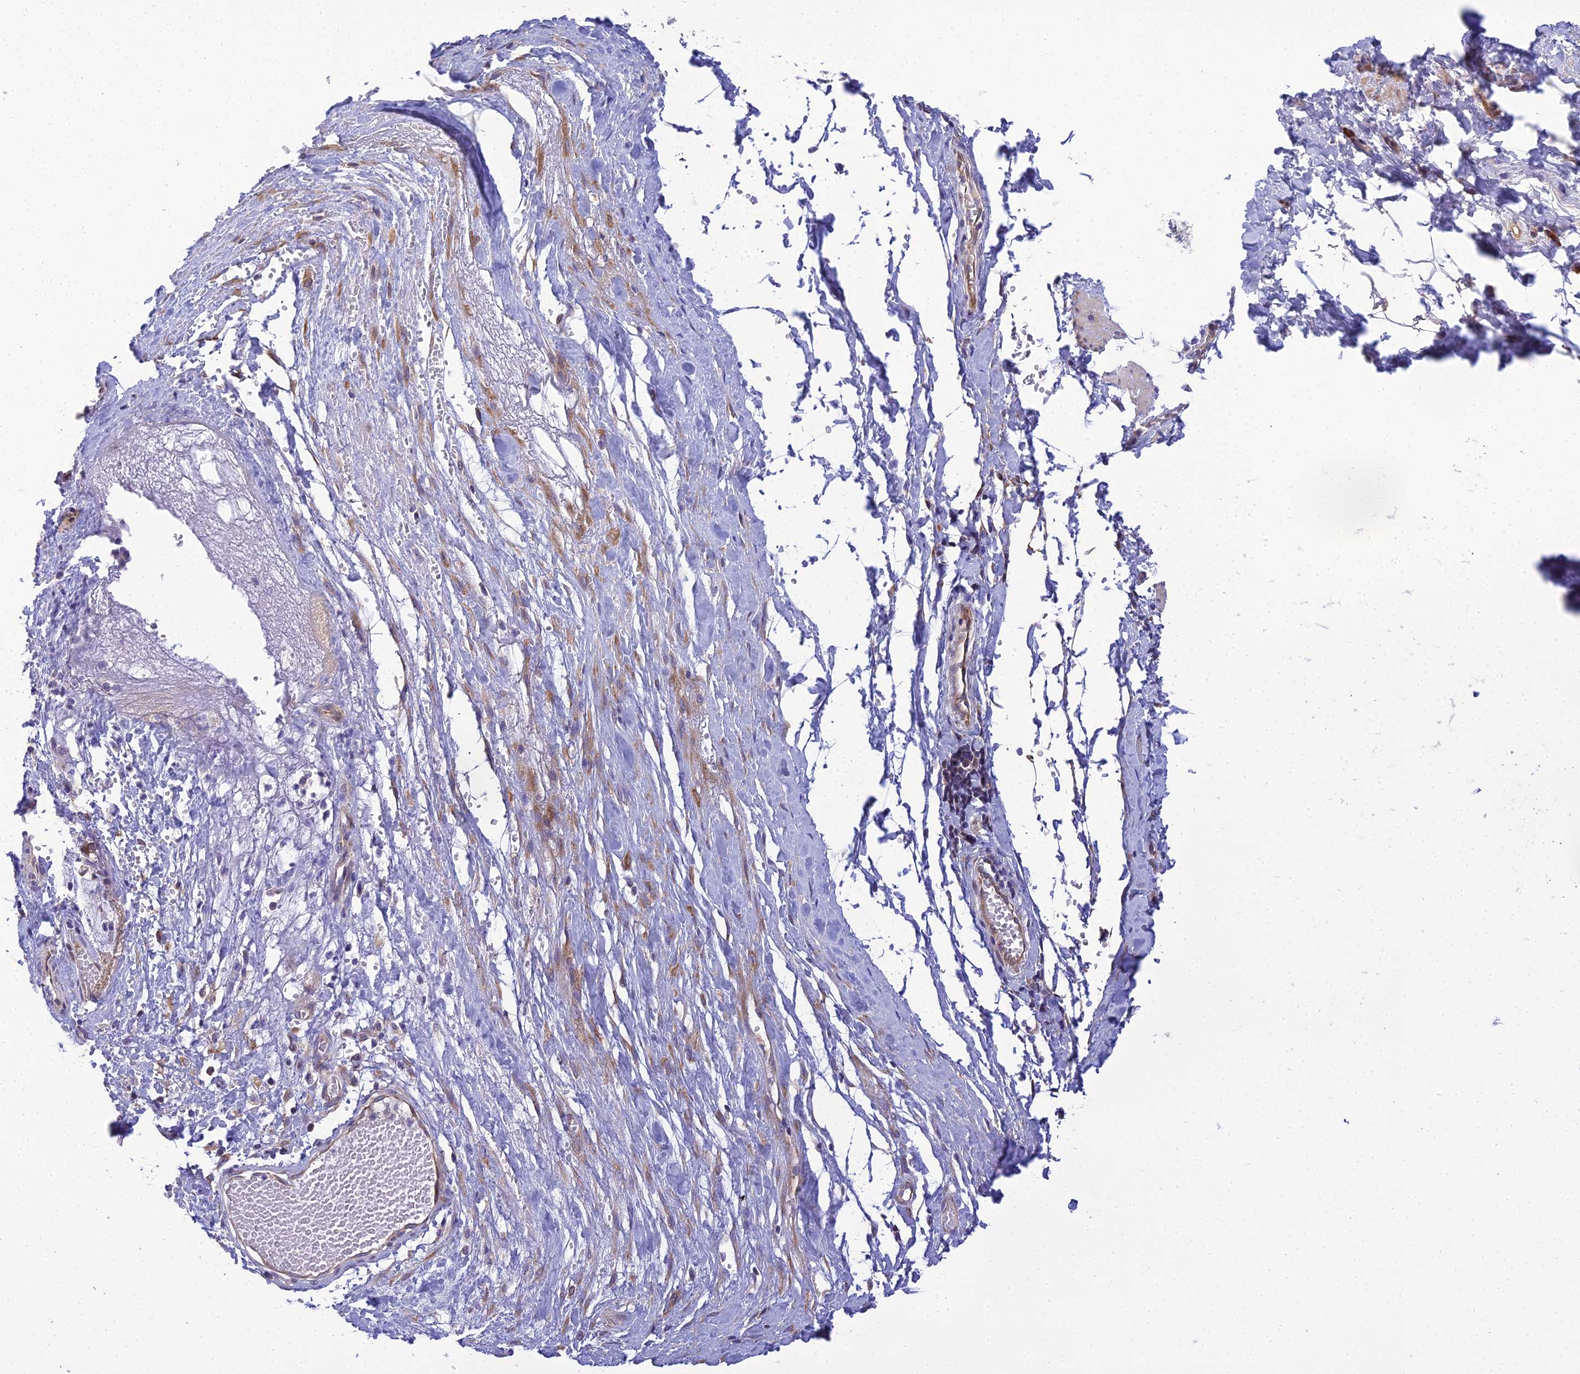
{"staining": {"intensity": "weak", "quantity": "25%-75%", "location": "cytoplasmic/membranous"}, "tissue": "smooth muscle", "cell_type": "Smooth muscle cells", "image_type": "normal", "snomed": [{"axis": "morphology", "description": "Normal tissue, NOS"}, {"axis": "morphology", "description": "Adenocarcinoma, NOS"}, {"axis": "topography", "description": "Colon"}, {"axis": "topography", "description": "Peripheral nerve tissue"}], "caption": "An IHC histopathology image of normal tissue is shown. Protein staining in brown highlights weak cytoplasmic/membranous positivity in smooth muscle within smooth muscle cells. (DAB (3,3'-diaminobenzidine) IHC, brown staining for protein, blue staining for nuclei).", "gene": "CLCN7", "patient": {"sex": "male", "age": 14}}